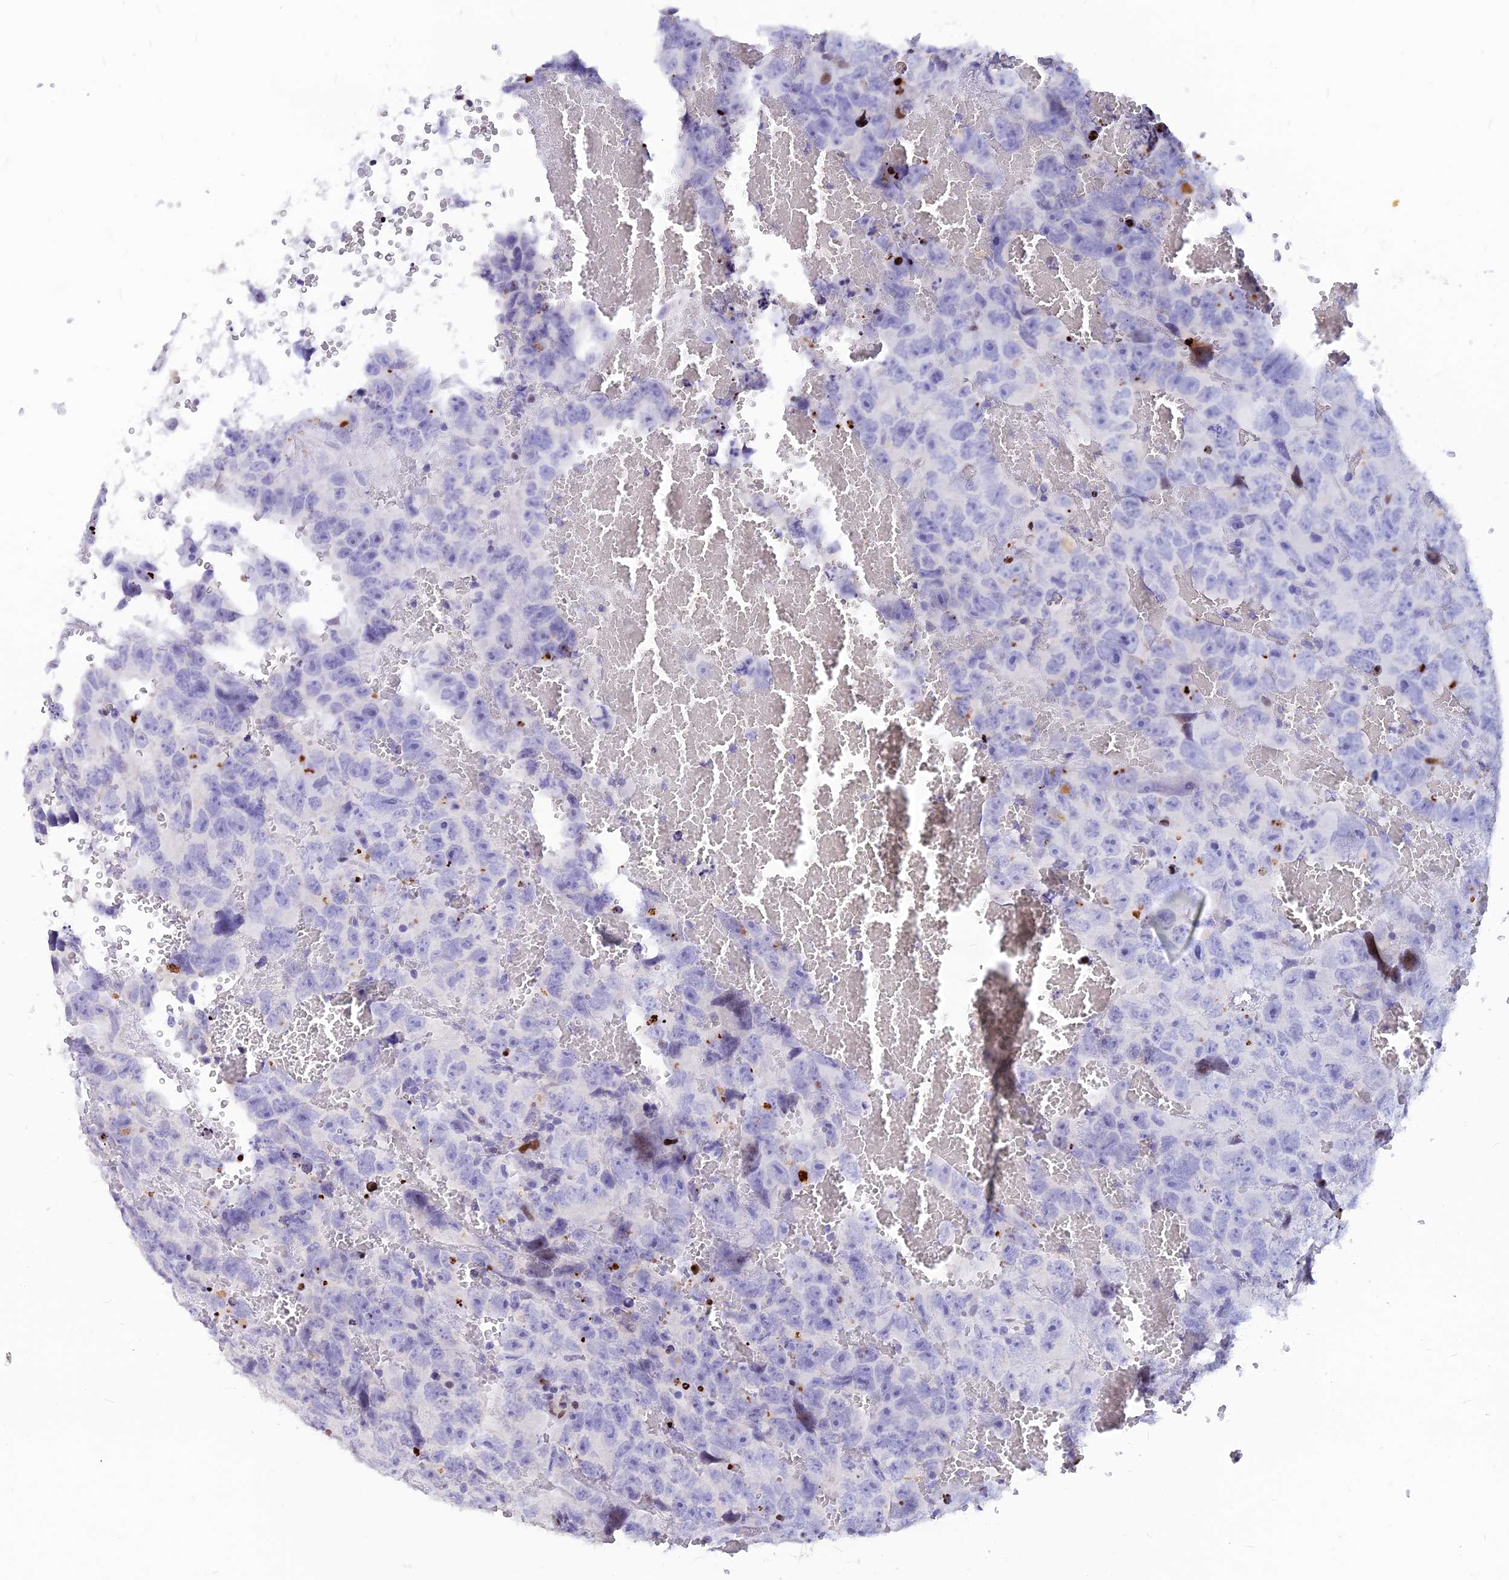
{"staining": {"intensity": "negative", "quantity": "none", "location": "none"}, "tissue": "testis cancer", "cell_type": "Tumor cells", "image_type": "cancer", "snomed": [{"axis": "morphology", "description": "Carcinoma, Embryonal, NOS"}, {"axis": "topography", "description": "Testis"}], "caption": "Tumor cells are negative for brown protein staining in testis cancer (embryonal carcinoma).", "gene": "PRPS1", "patient": {"sex": "male", "age": 45}}